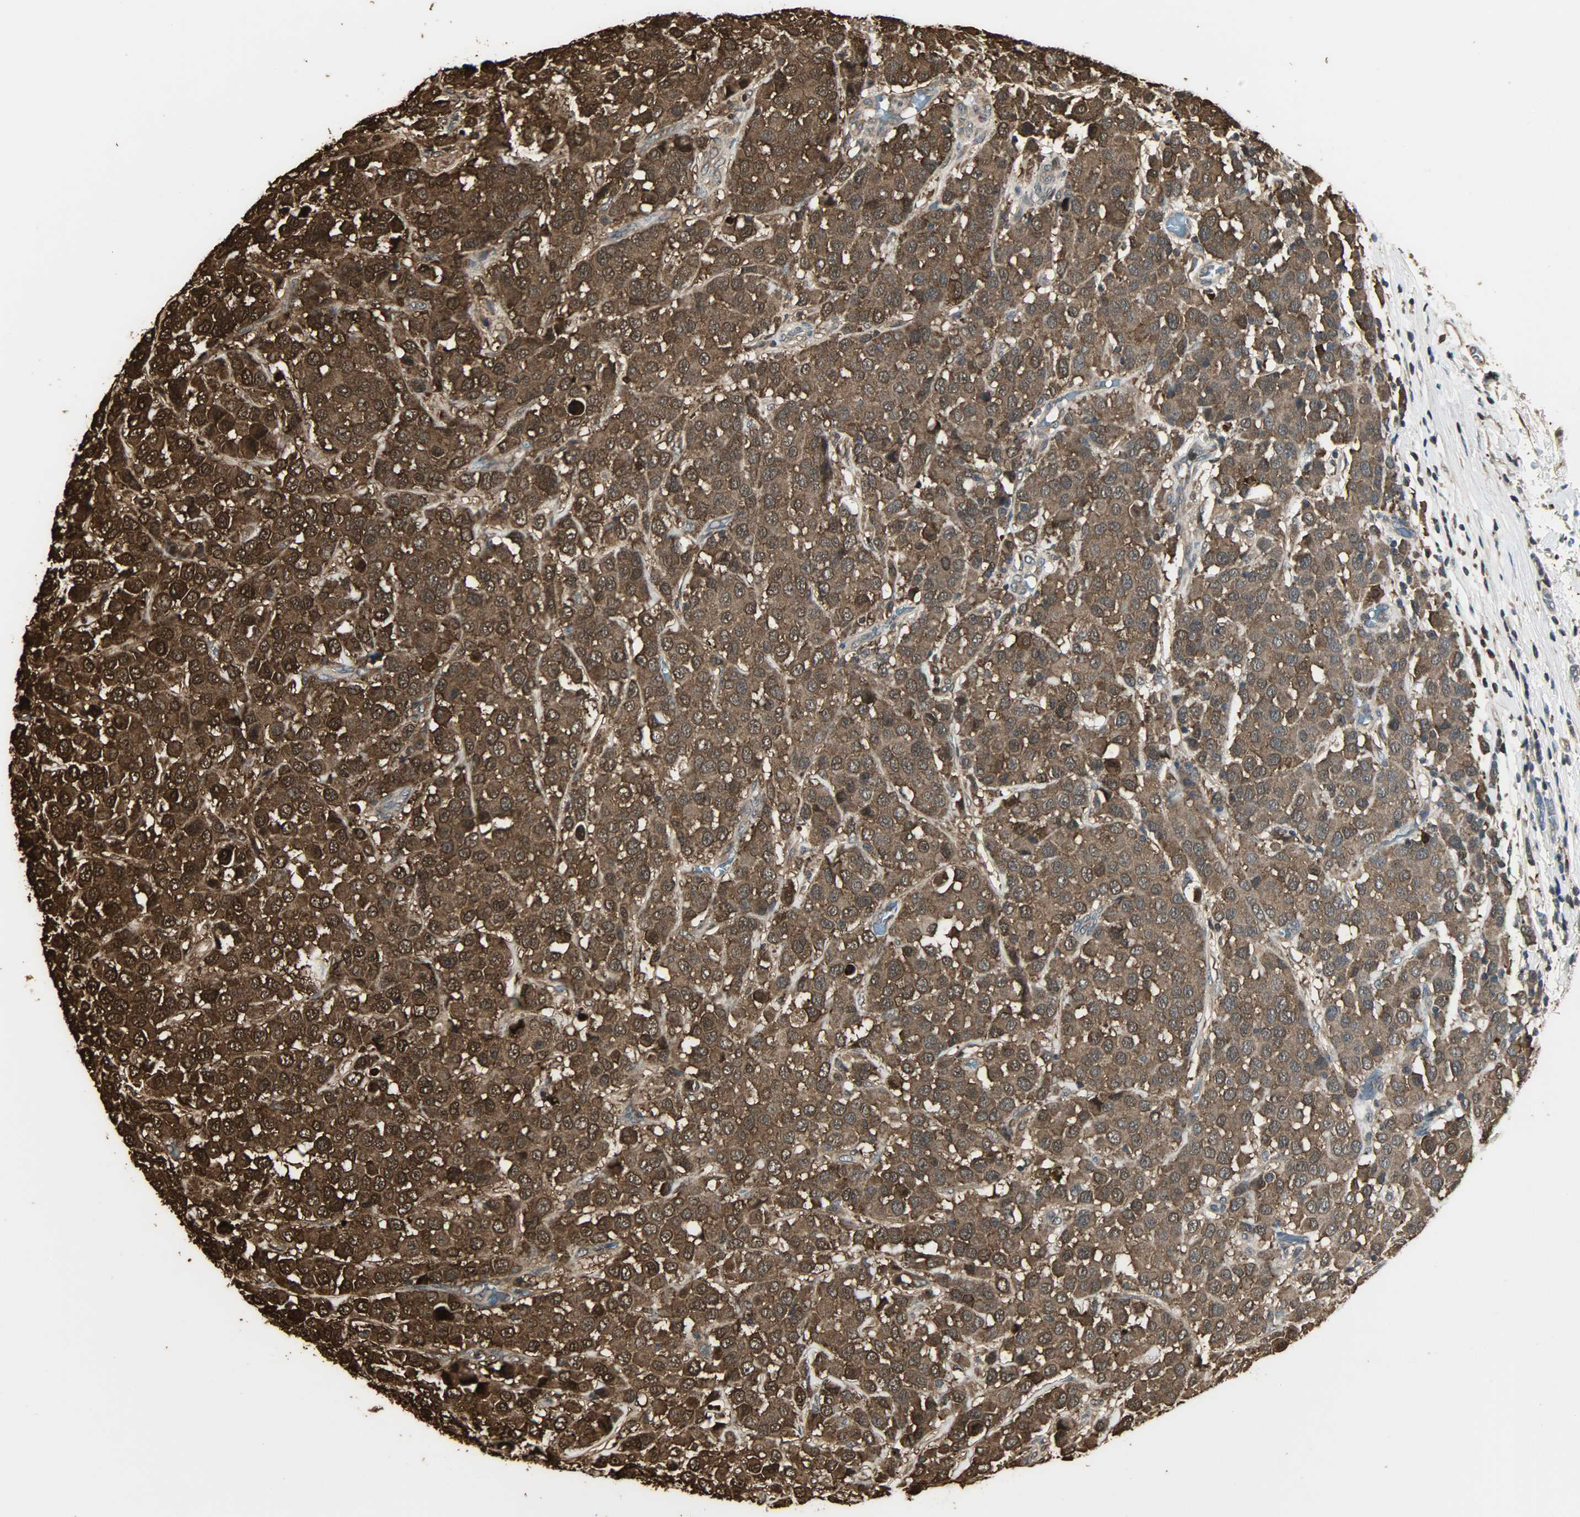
{"staining": {"intensity": "strong", "quantity": ">75%", "location": "cytoplasmic/membranous,nuclear"}, "tissue": "breast cancer", "cell_type": "Tumor cells", "image_type": "cancer", "snomed": [{"axis": "morphology", "description": "Duct carcinoma"}, {"axis": "topography", "description": "Breast"}], "caption": "About >75% of tumor cells in human breast cancer exhibit strong cytoplasmic/membranous and nuclear protein expression as visualized by brown immunohistochemical staining.", "gene": "YWHAZ", "patient": {"sex": "female", "age": 61}}